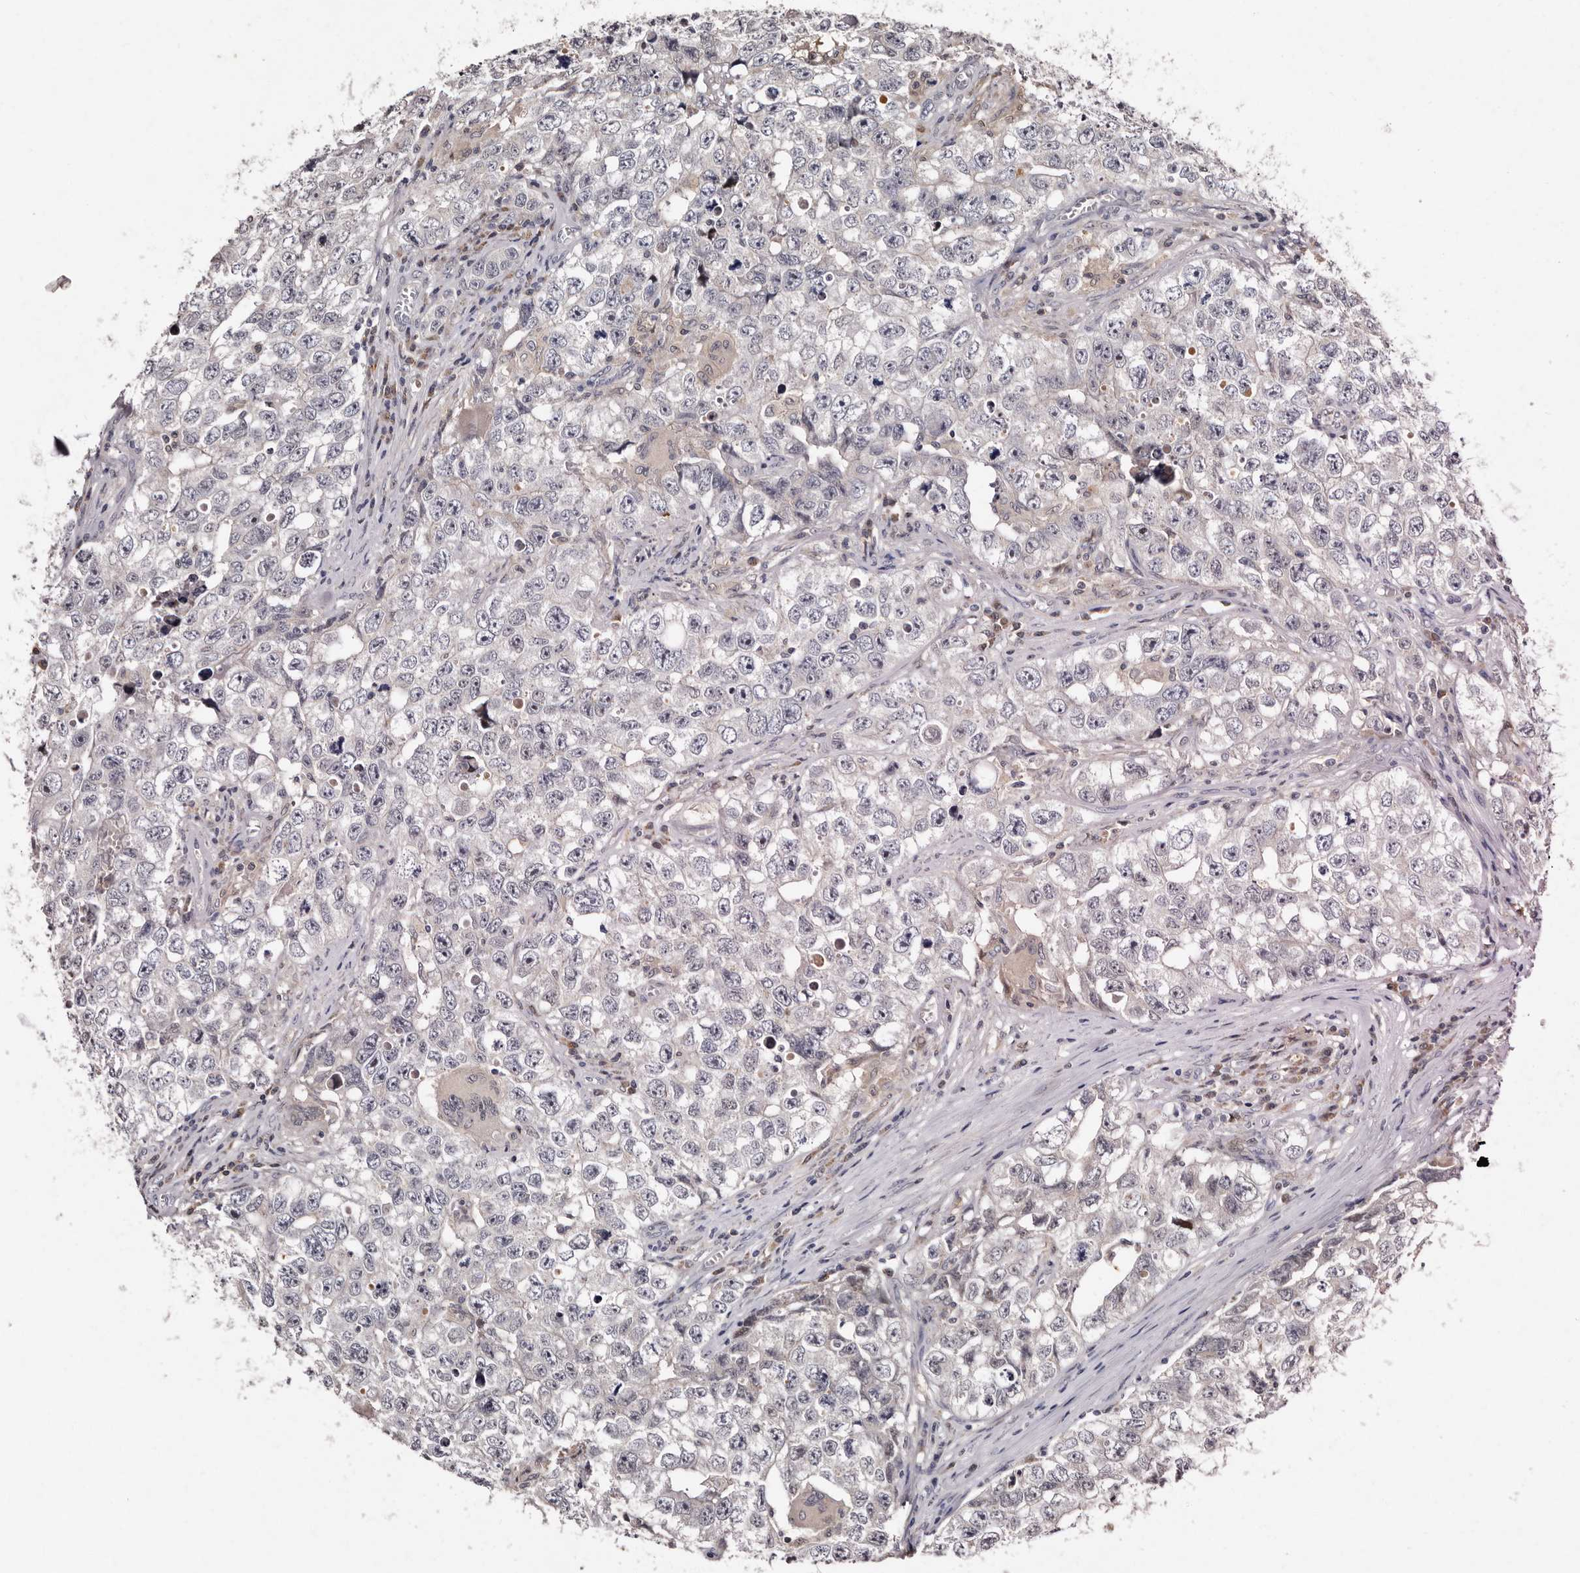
{"staining": {"intensity": "negative", "quantity": "none", "location": "none"}, "tissue": "testis cancer", "cell_type": "Tumor cells", "image_type": "cancer", "snomed": [{"axis": "morphology", "description": "Seminoma, NOS"}, {"axis": "morphology", "description": "Carcinoma, Embryonal, NOS"}, {"axis": "topography", "description": "Testis"}], "caption": "Image shows no significant protein staining in tumor cells of testis cancer (seminoma). (DAB immunohistochemistry (IHC), high magnification).", "gene": "DNPH1", "patient": {"sex": "male", "age": 43}}